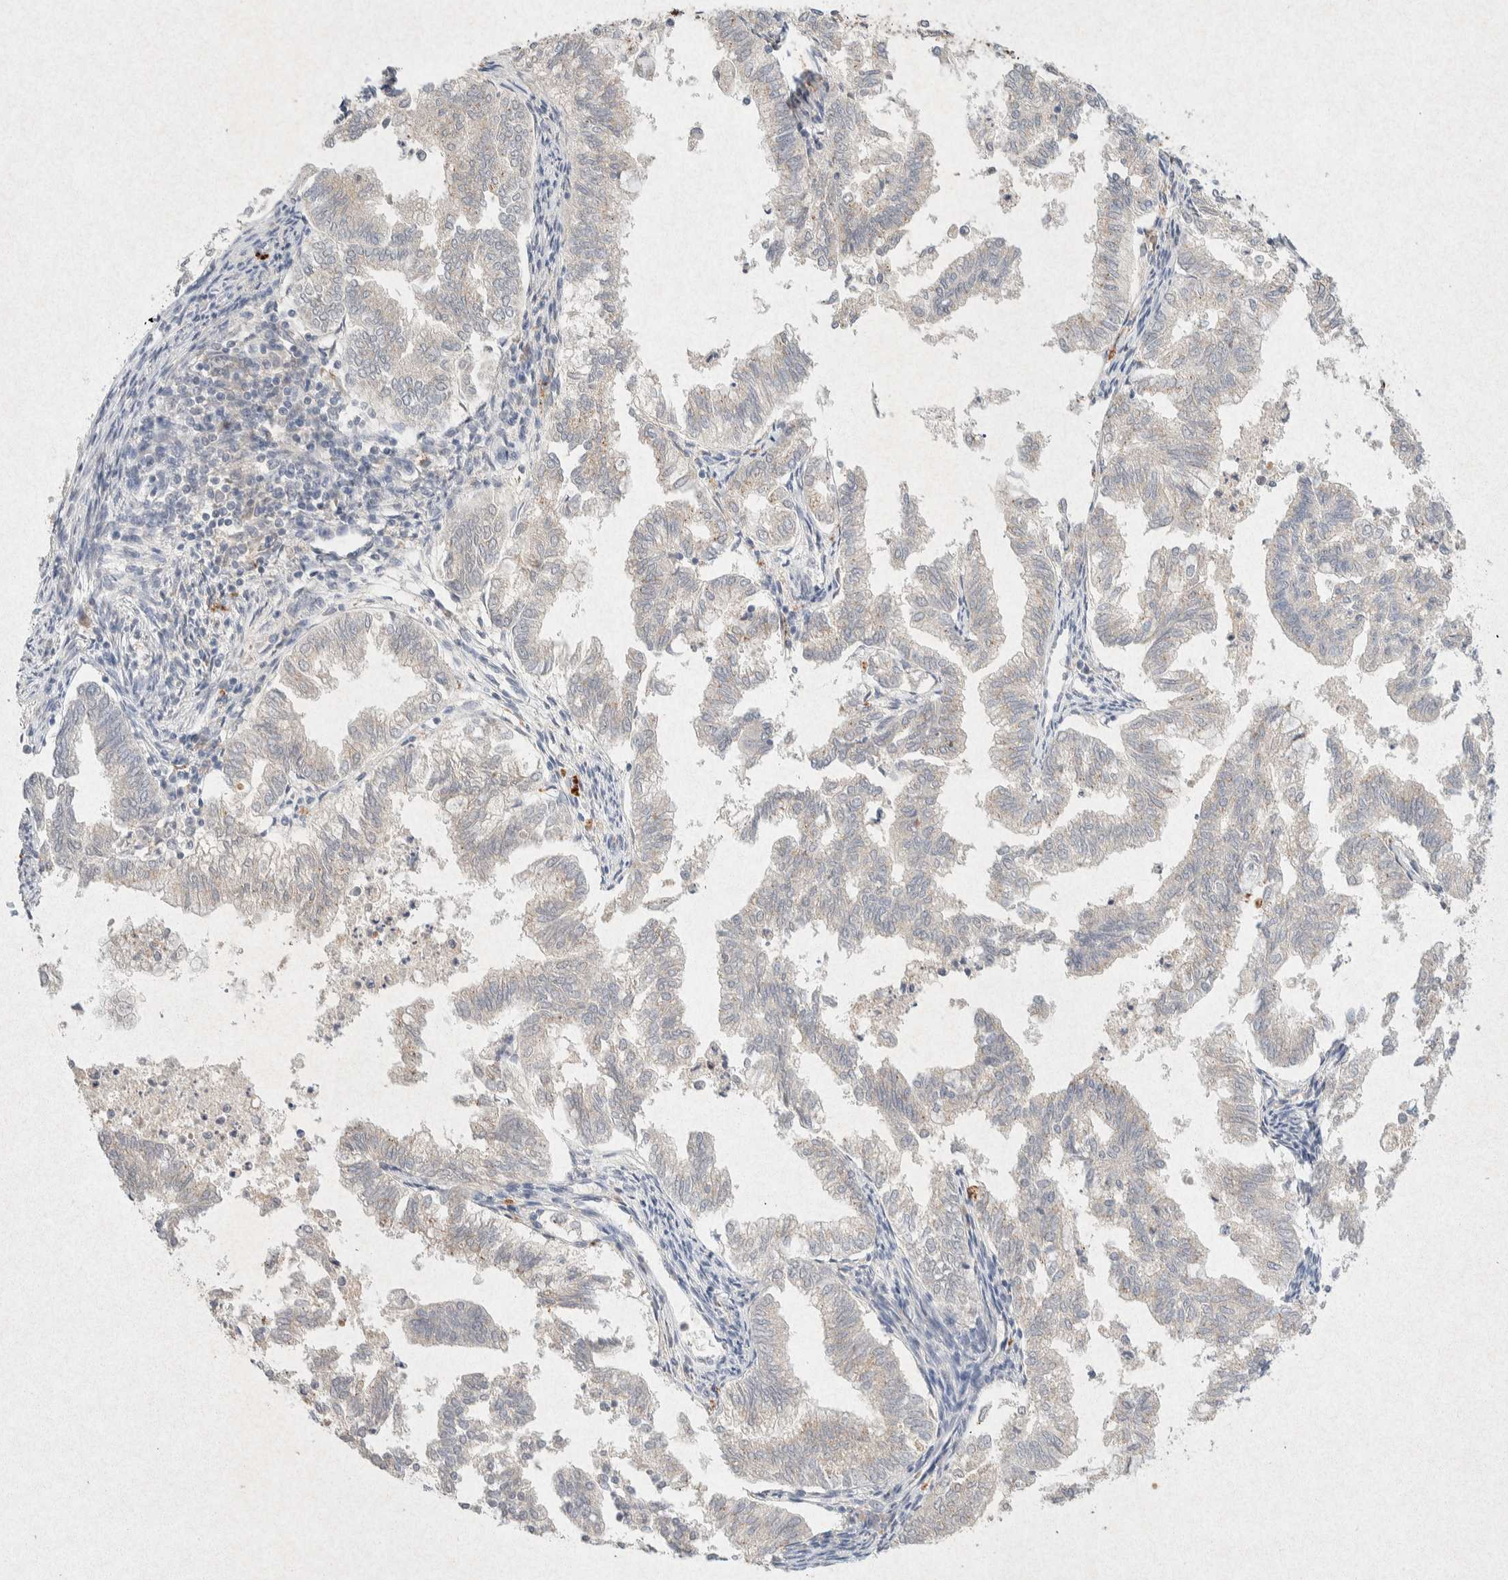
{"staining": {"intensity": "negative", "quantity": "none", "location": "none"}, "tissue": "endometrial cancer", "cell_type": "Tumor cells", "image_type": "cancer", "snomed": [{"axis": "morphology", "description": "Necrosis, NOS"}, {"axis": "morphology", "description": "Adenocarcinoma, NOS"}, {"axis": "topography", "description": "Endometrium"}], "caption": "The micrograph shows no staining of tumor cells in endometrial cancer (adenocarcinoma).", "gene": "GNAI1", "patient": {"sex": "female", "age": 79}}